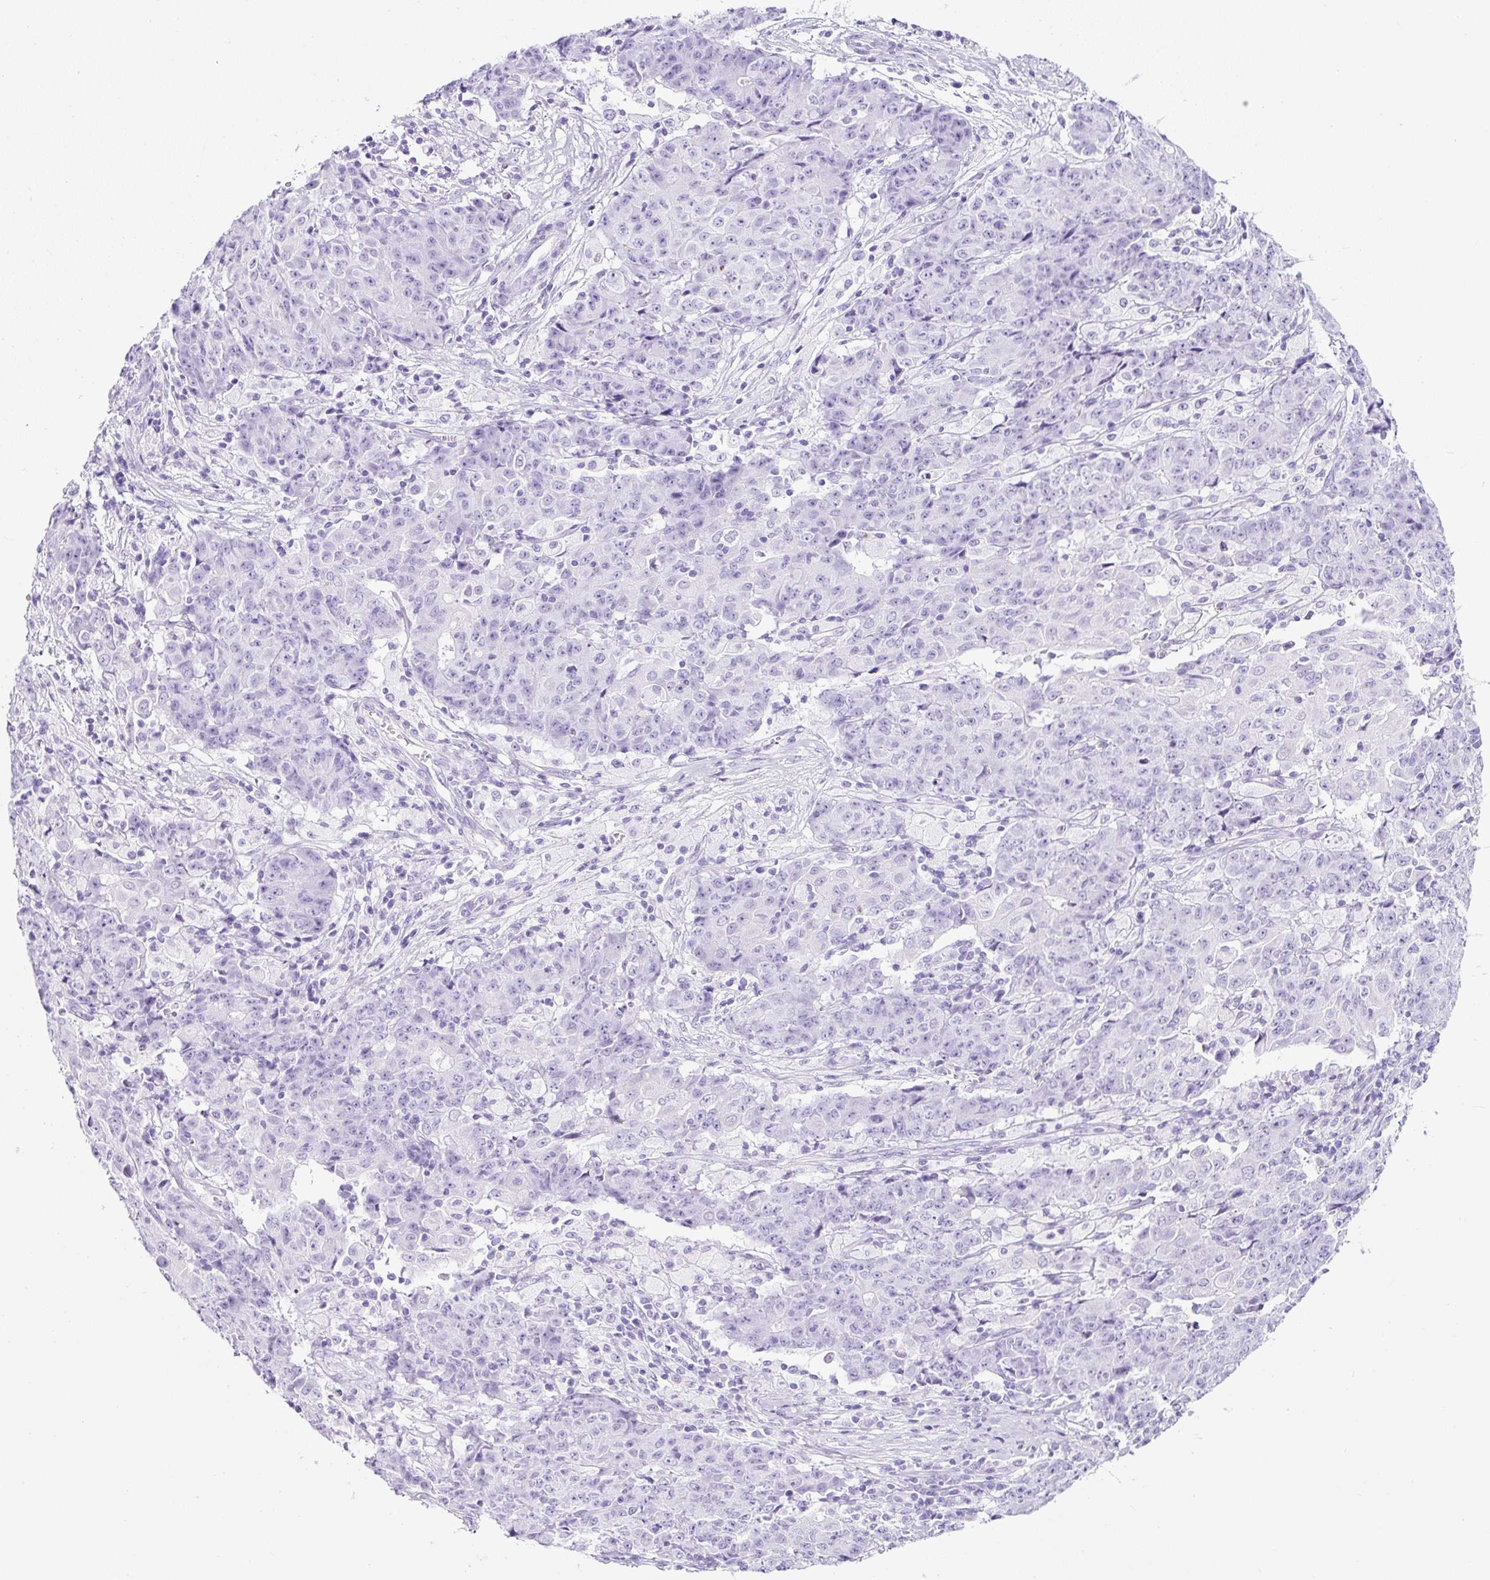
{"staining": {"intensity": "negative", "quantity": "none", "location": "none"}, "tissue": "ovarian cancer", "cell_type": "Tumor cells", "image_type": "cancer", "snomed": [{"axis": "morphology", "description": "Carcinoma, endometroid"}, {"axis": "topography", "description": "Ovary"}], "caption": "Immunohistochemical staining of human ovarian cancer reveals no significant positivity in tumor cells.", "gene": "TMEM200B", "patient": {"sex": "female", "age": 42}}